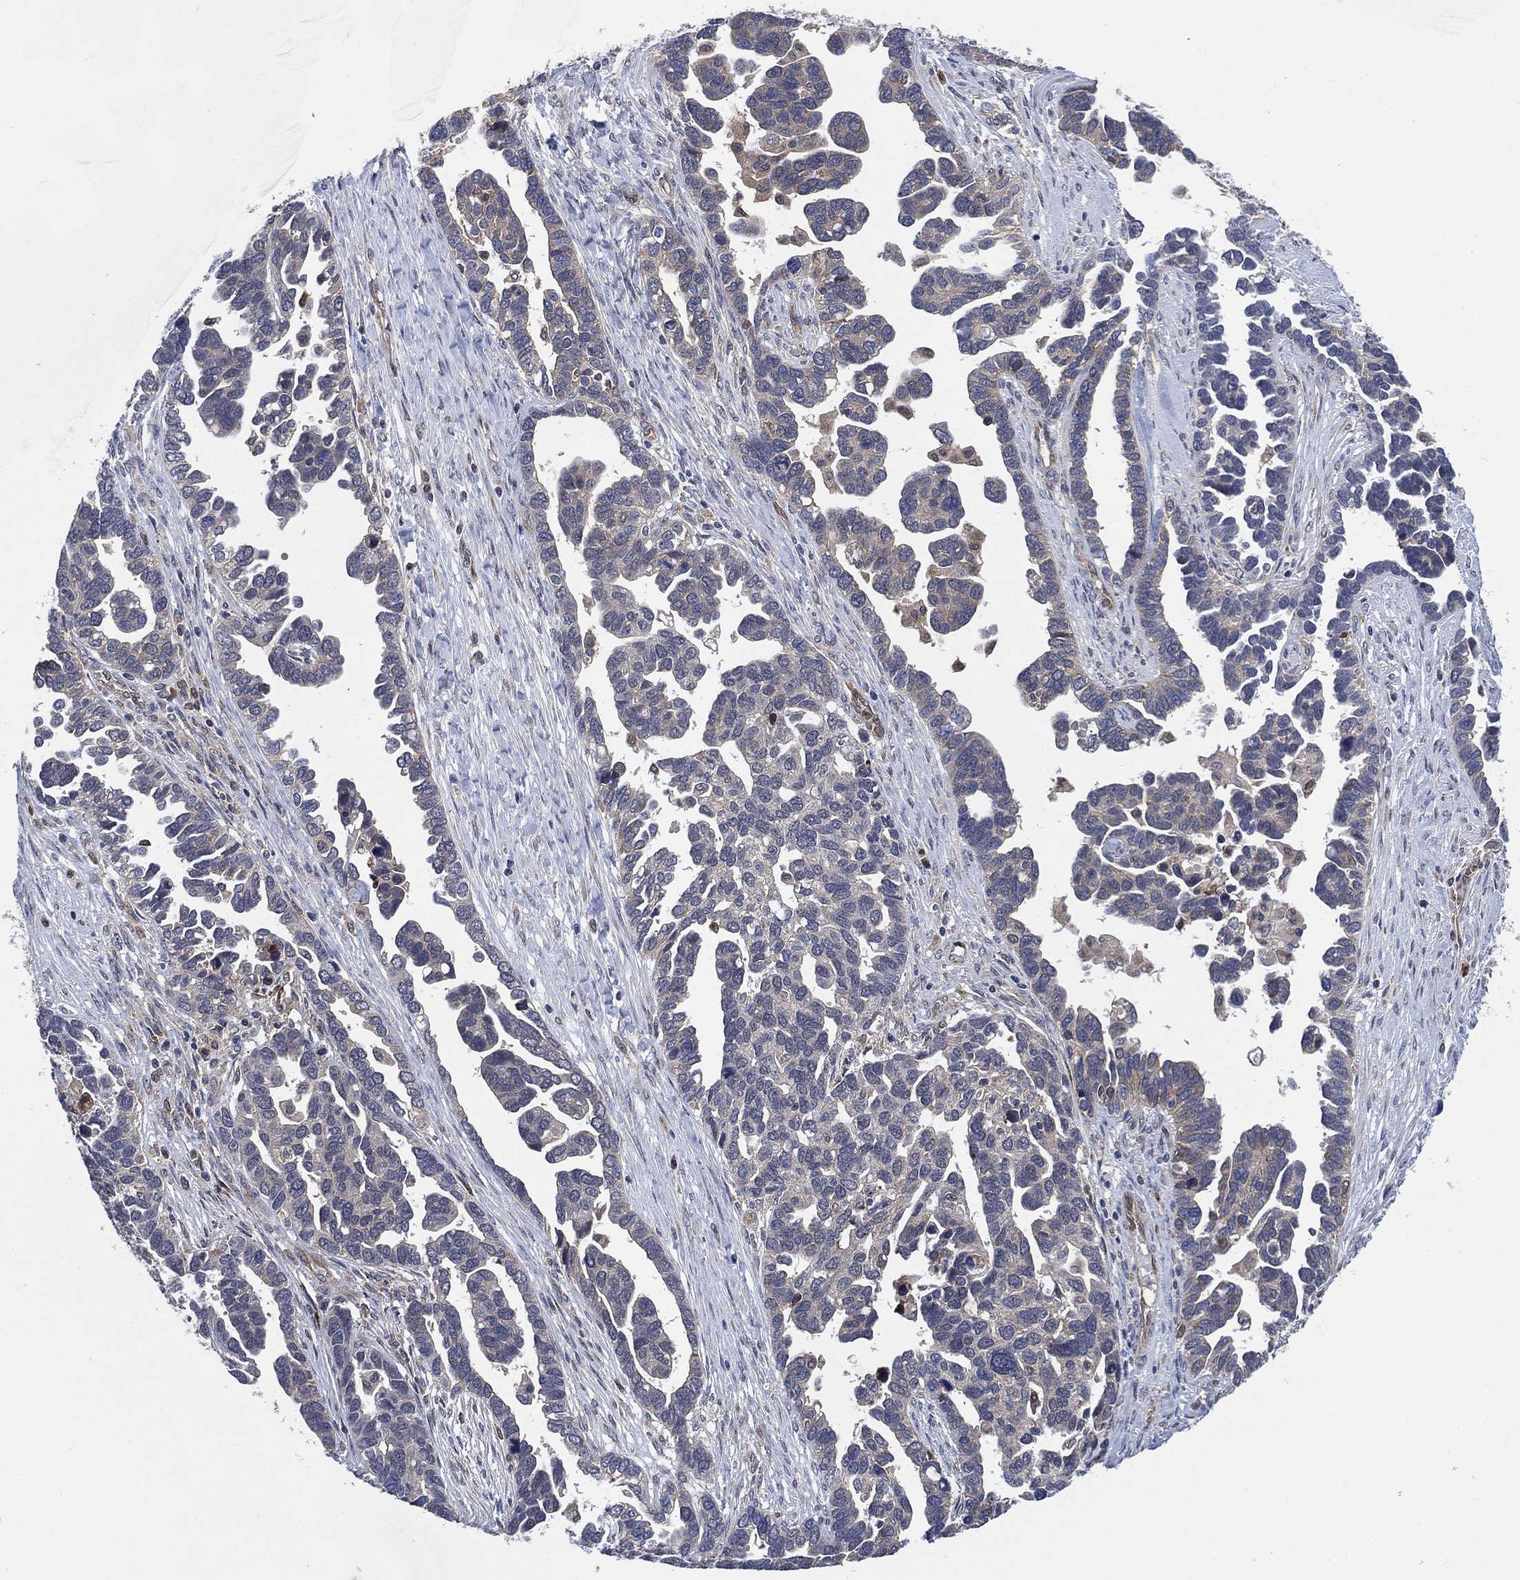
{"staining": {"intensity": "negative", "quantity": "none", "location": "none"}, "tissue": "ovarian cancer", "cell_type": "Tumor cells", "image_type": "cancer", "snomed": [{"axis": "morphology", "description": "Cystadenocarcinoma, serous, NOS"}, {"axis": "topography", "description": "Ovary"}], "caption": "Immunohistochemistry histopathology image of ovarian serous cystadenocarcinoma stained for a protein (brown), which exhibits no expression in tumor cells.", "gene": "FES", "patient": {"sex": "female", "age": 54}}